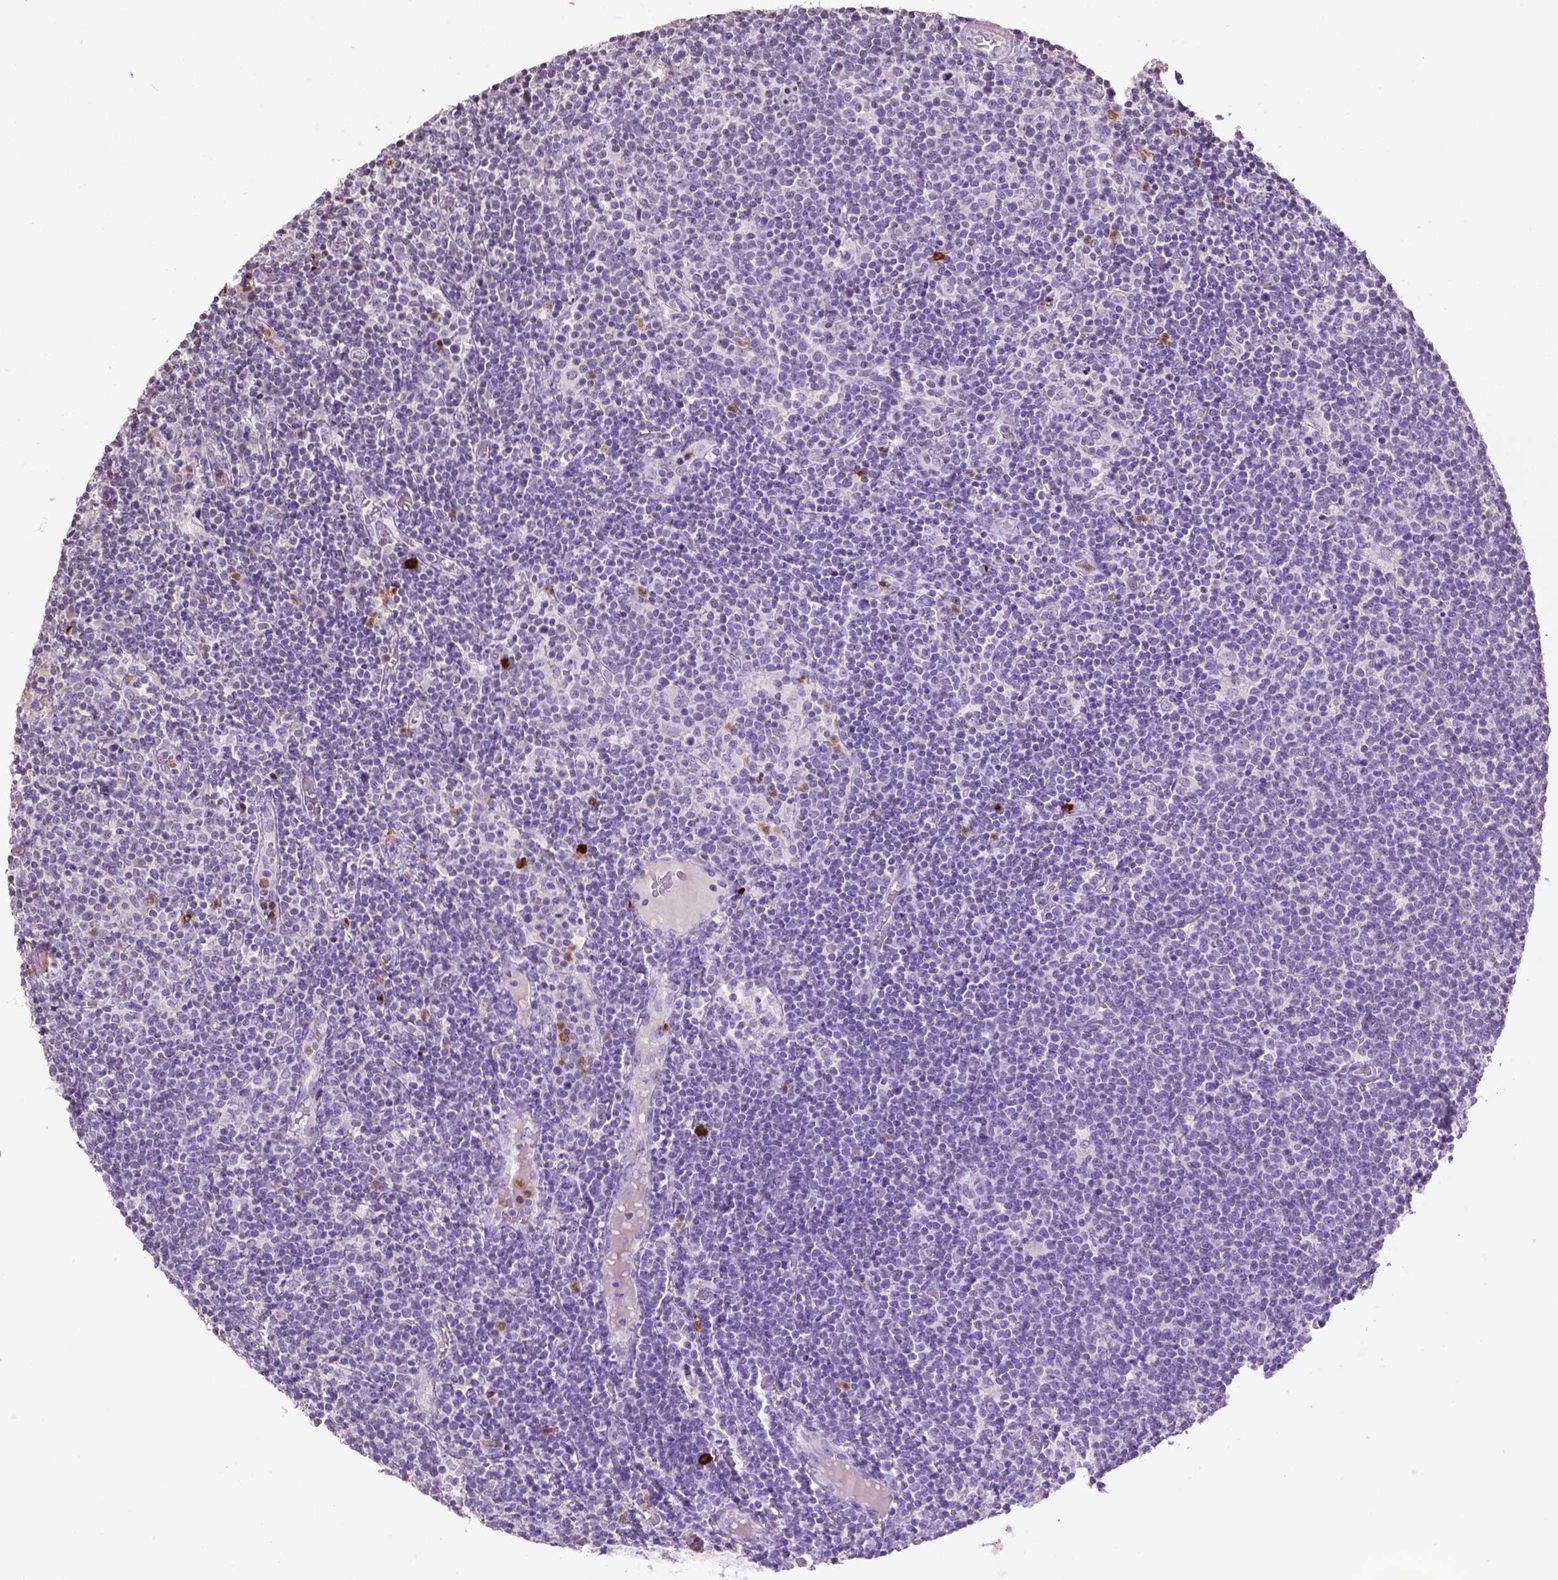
{"staining": {"intensity": "negative", "quantity": "none", "location": "none"}, "tissue": "lymphoma", "cell_type": "Tumor cells", "image_type": "cancer", "snomed": [{"axis": "morphology", "description": "Malignant lymphoma, non-Hodgkin's type, High grade"}, {"axis": "topography", "description": "Lymph node"}], "caption": "IHC of high-grade malignant lymphoma, non-Hodgkin's type displays no positivity in tumor cells.", "gene": "NTNG2", "patient": {"sex": "male", "age": 61}}